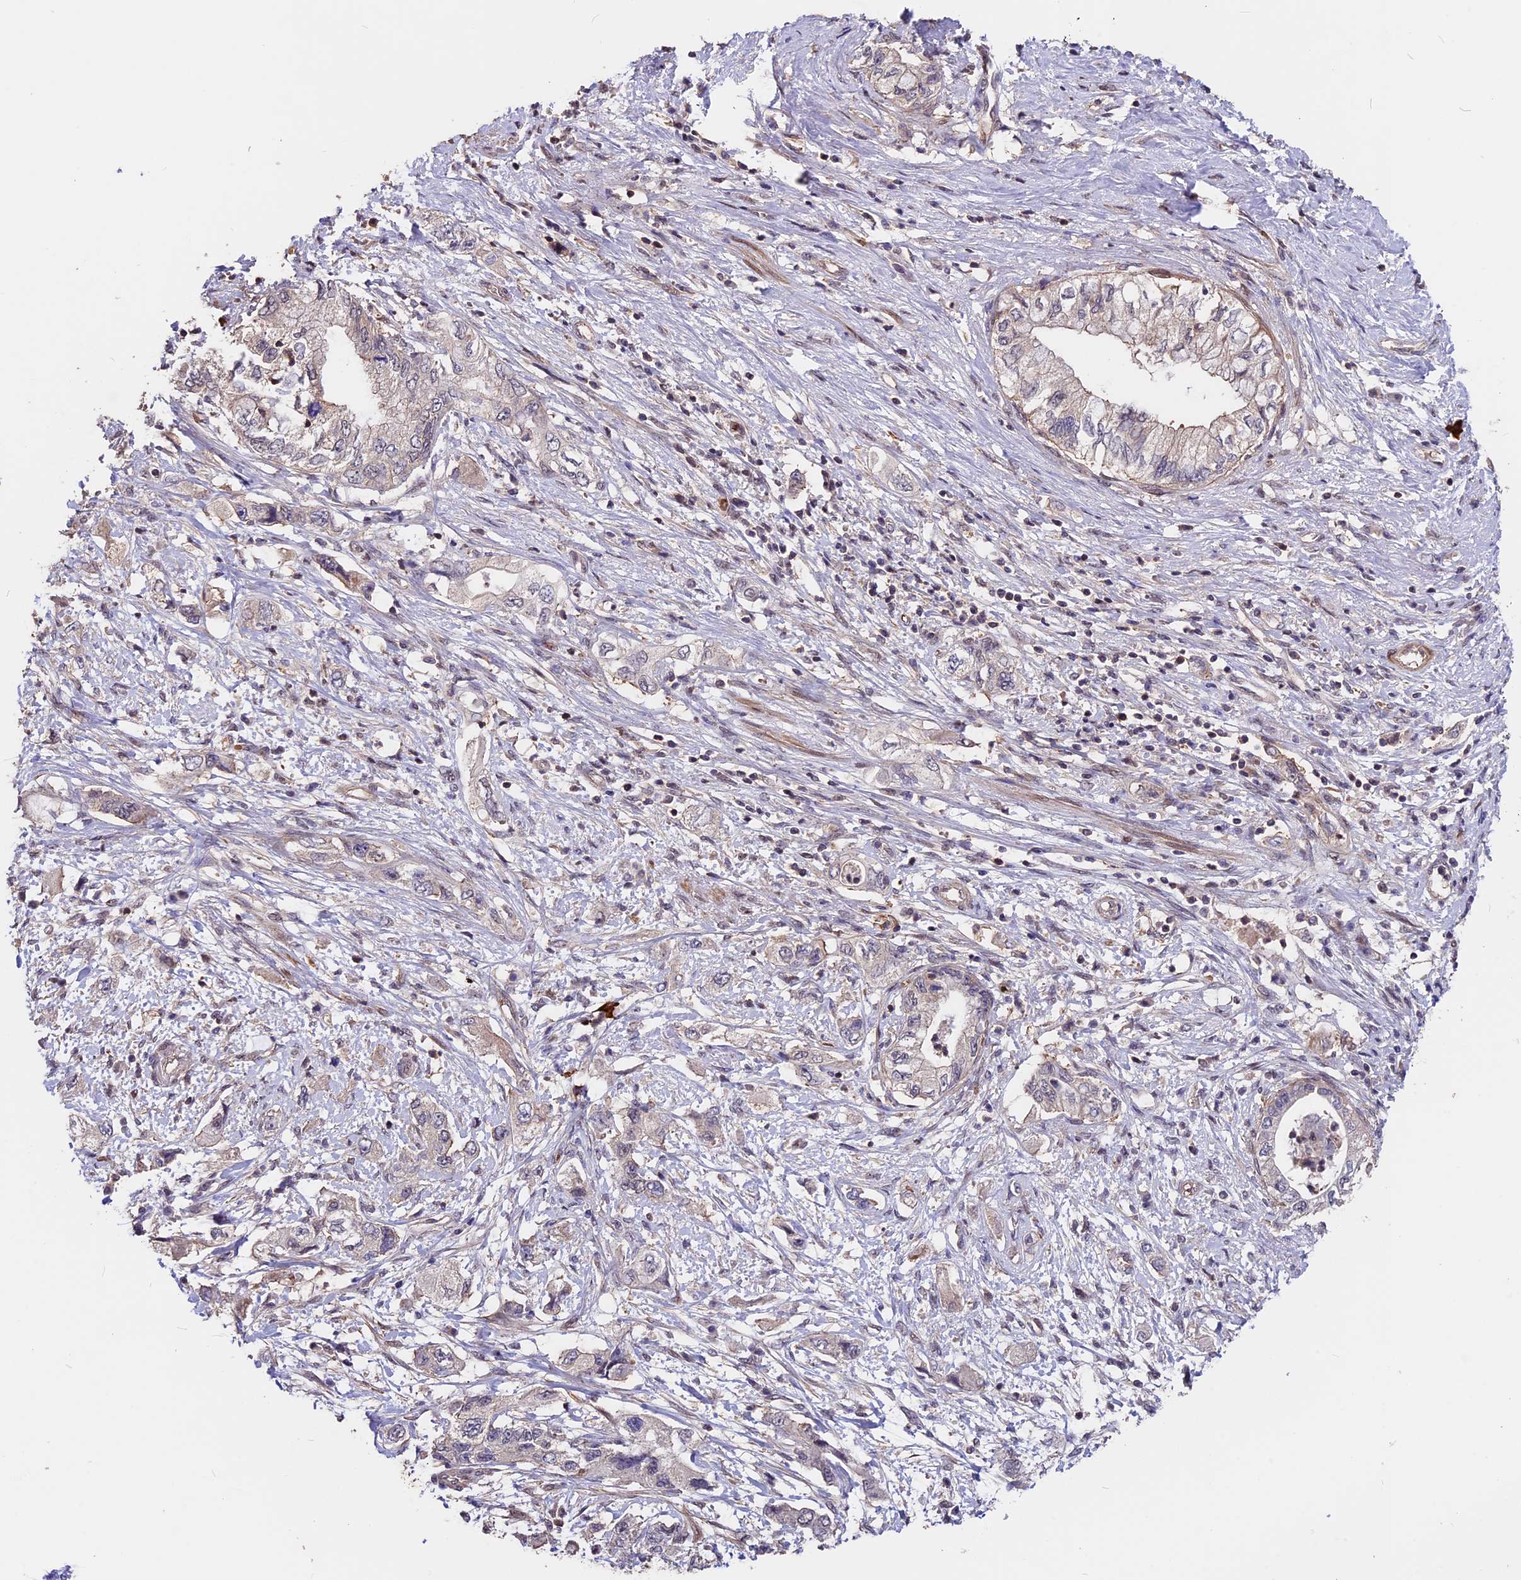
{"staining": {"intensity": "weak", "quantity": "<25%", "location": "cytoplasmic/membranous"}, "tissue": "pancreatic cancer", "cell_type": "Tumor cells", "image_type": "cancer", "snomed": [{"axis": "morphology", "description": "Adenocarcinoma, NOS"}, {"axis": "topography", "description": "Pancreas"}], "caption": "Pancreatic cancer (adenocarcinoma) stained for a protein using immunohistochemistry (IHC) shows no expression tumor cells.", "gene": "ZC3H10", "patient": {"sex": "female", "age": 73}}